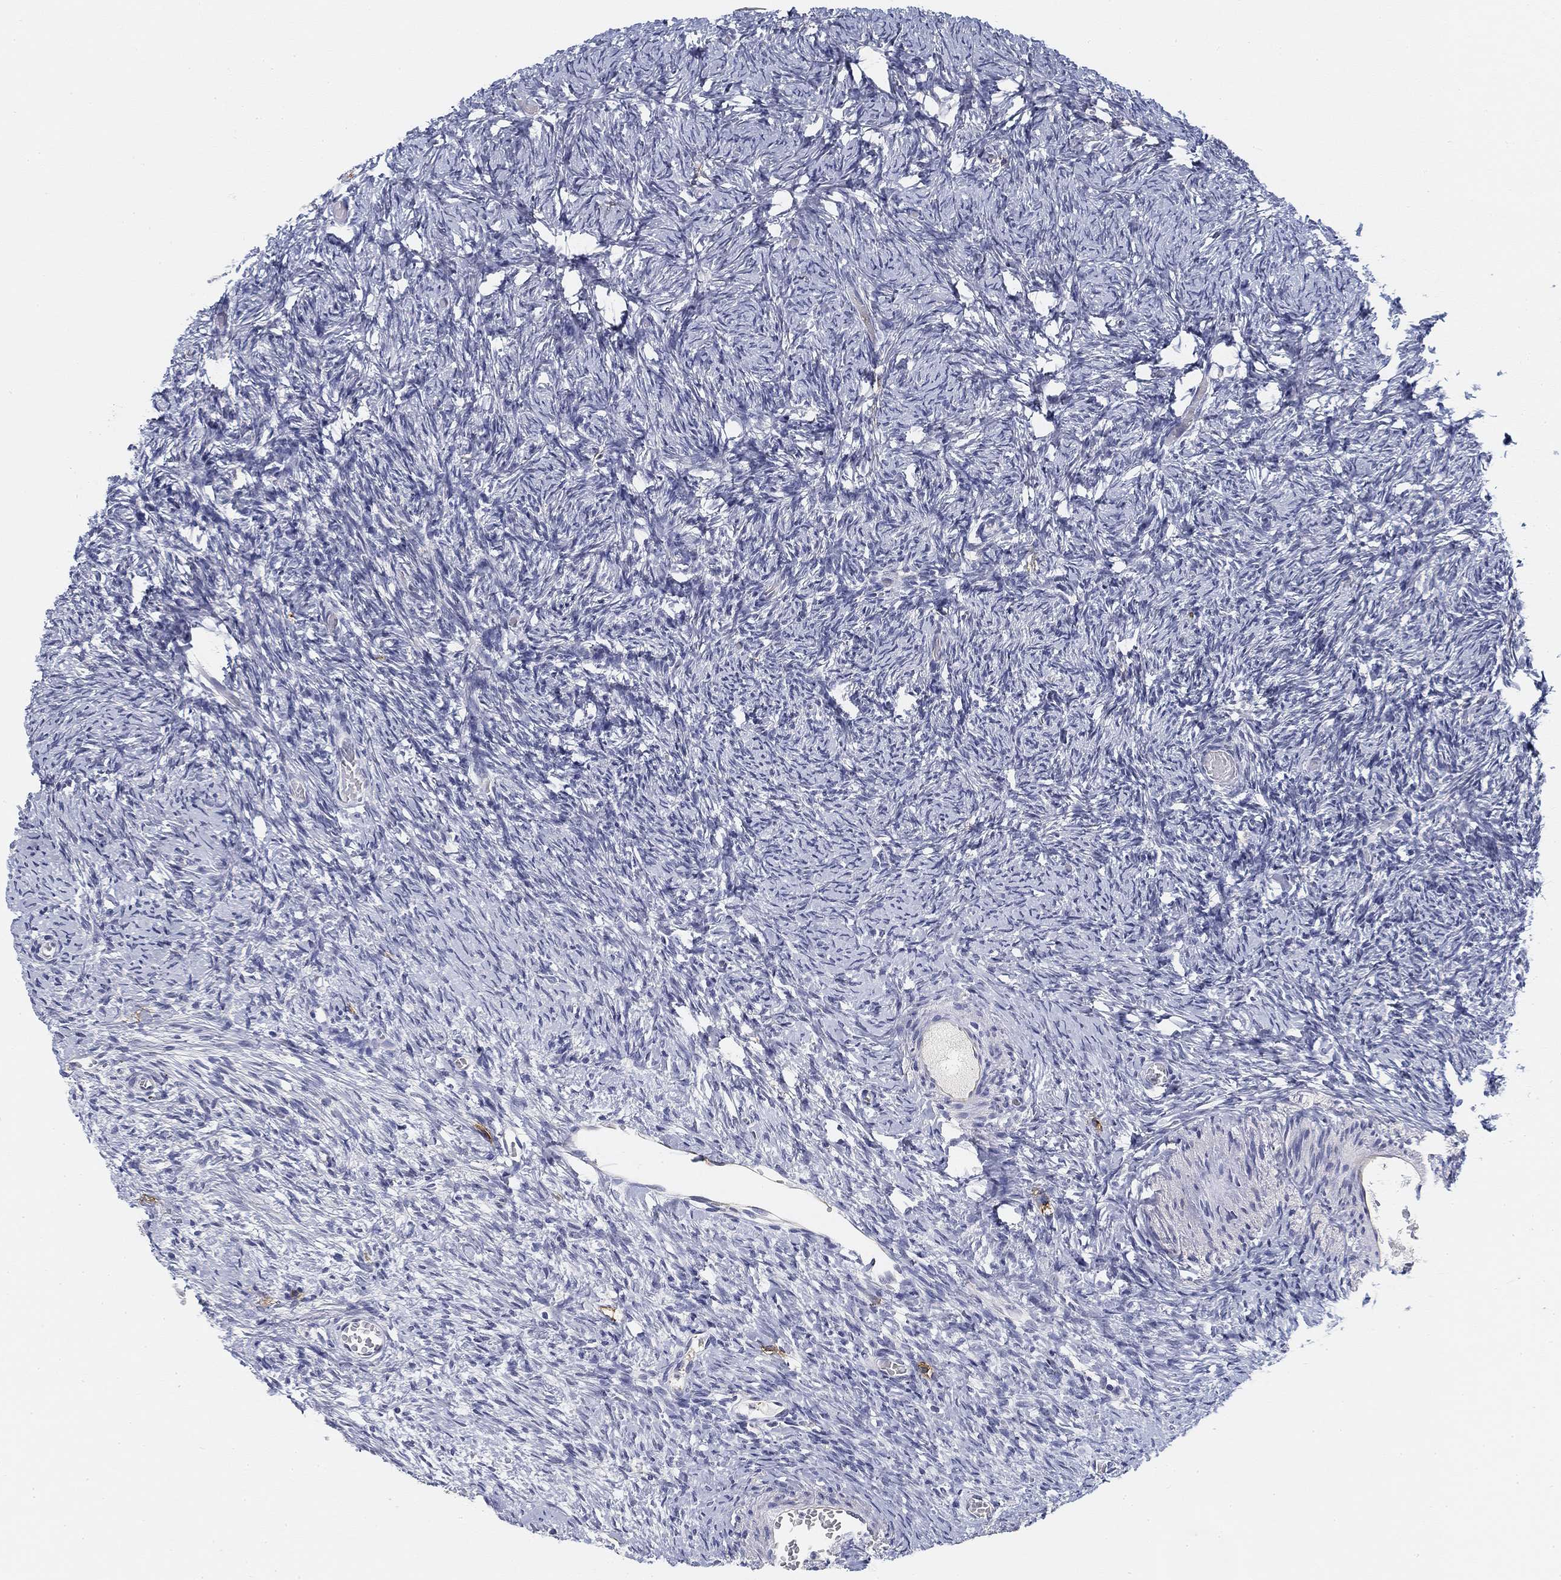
{"staining": {"intensity": "negative", "quantity": "none", "location": "none"}, "tissue": "ovary", "cell_type": "Follicle cells", "image_type": "normal", "snomed": [{"axis": "morphology", "description": "Normal tissue, NOS"}, {"axis": "topography", "description": "Ovary"}], "caption": "Human ovary stained for a protein using immunohistochemistry (IHC) shows no staining in follicle cells.", "gene": "SLC2A5", "patient": {"sex": "female", "age": 39}}